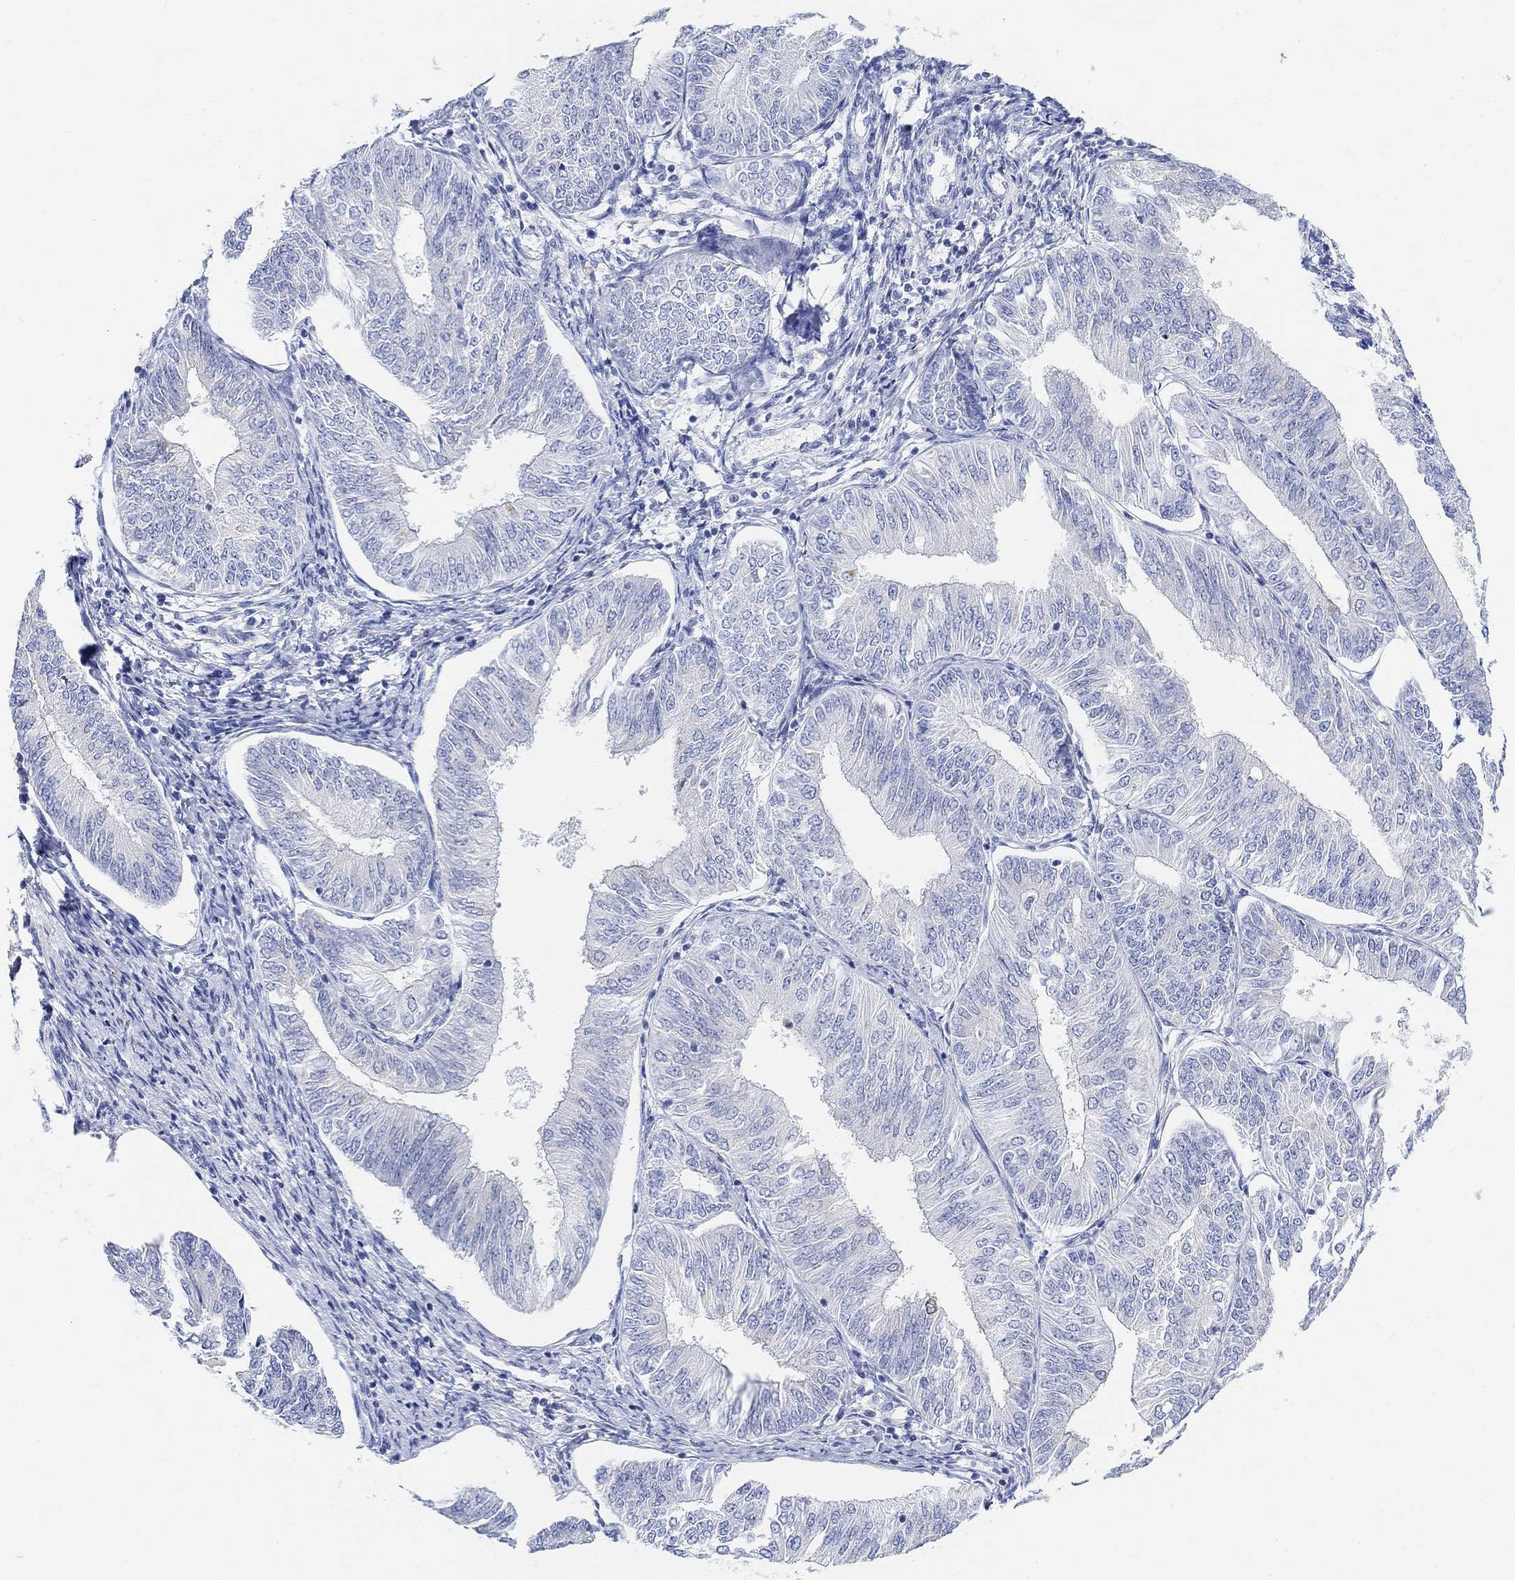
{"staining": {"intensity": "negative", "quantity": "none", "location": "none"}, "tissue": "endometrial cancer", "cell_type": "Tumor cells", "image_type": "cancer", "snomed": [{"axis": "morphology", "description": "Adenocarcinoma, NOS"}, {"axis": "topography", "description": "Endometrium"}], "caption": "This histopathology image is of endometrial adenocarcinoma stained with immunohistochemistry to label a protein in brown with the nuclei are counter-stained blue. There is no staining in tumor cells.", "gene": "RETNLB", "patient": {"sex": "female", "age": 58}}